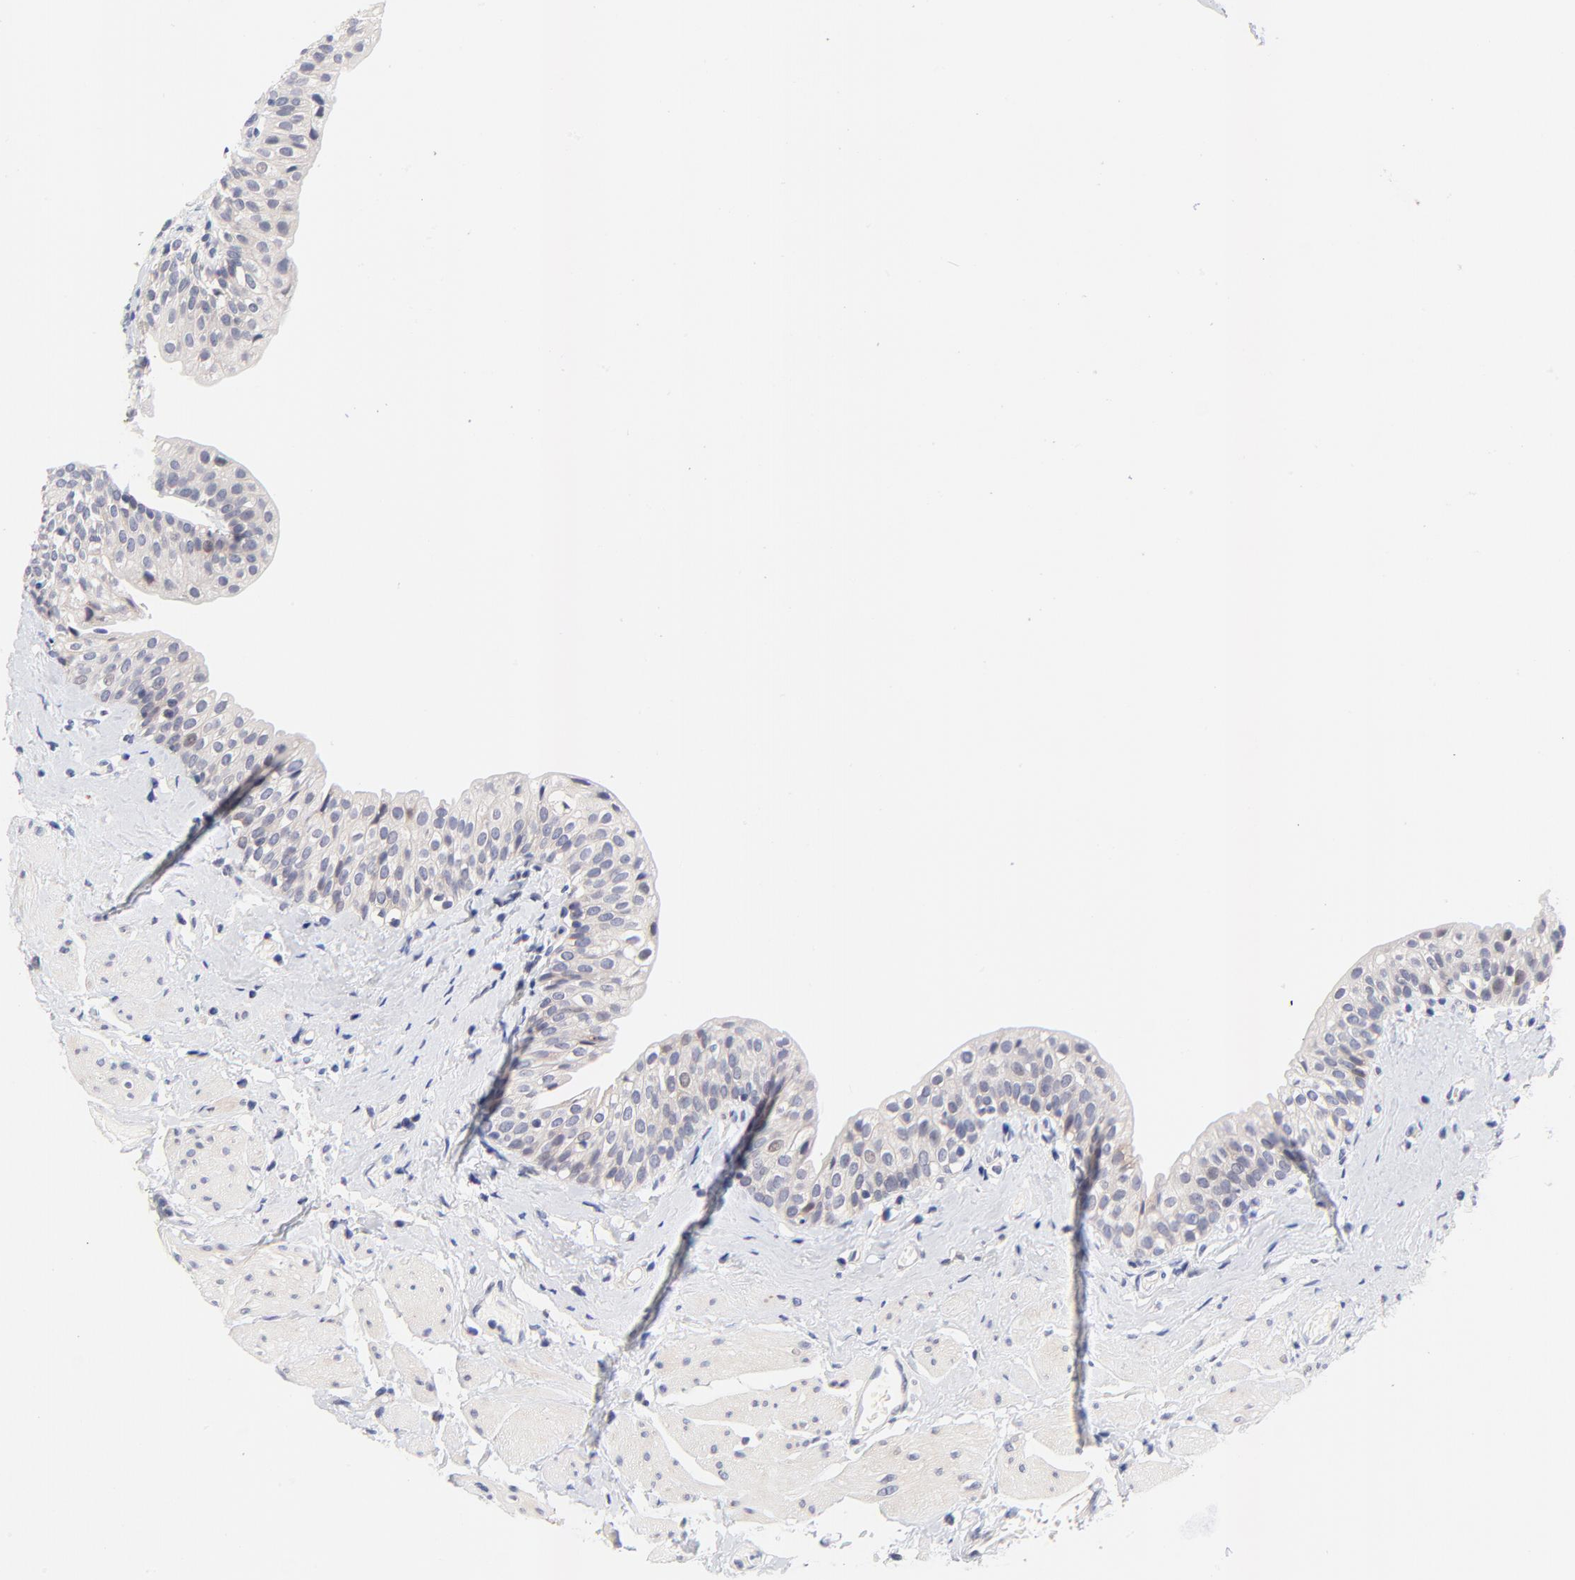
{"staining": {"intensity": "weak", "quantity": ">75%", "location": "cytoplasmic/membranous"}, "tissue": "urinary bladder", "cell_type": "Urothelial cells", "image_type": "normal", "snomed": [{"axis": "morphology", "description": "Normal tissue, NOS"}, {"axis": "topography", "description": "Urinary bladder"}], "caption": "Protein staining of unremarkable urinary bladder demonstrates weak cytoplasmic/membranous staining in approximately >75% of urothelial cells. (DAB (3,3'-diaminobenzidine) = brown stain, brightfield microscopy at high magnification).", "gene": "AFF2", "patient": {"sex": "male", "age": 59}}